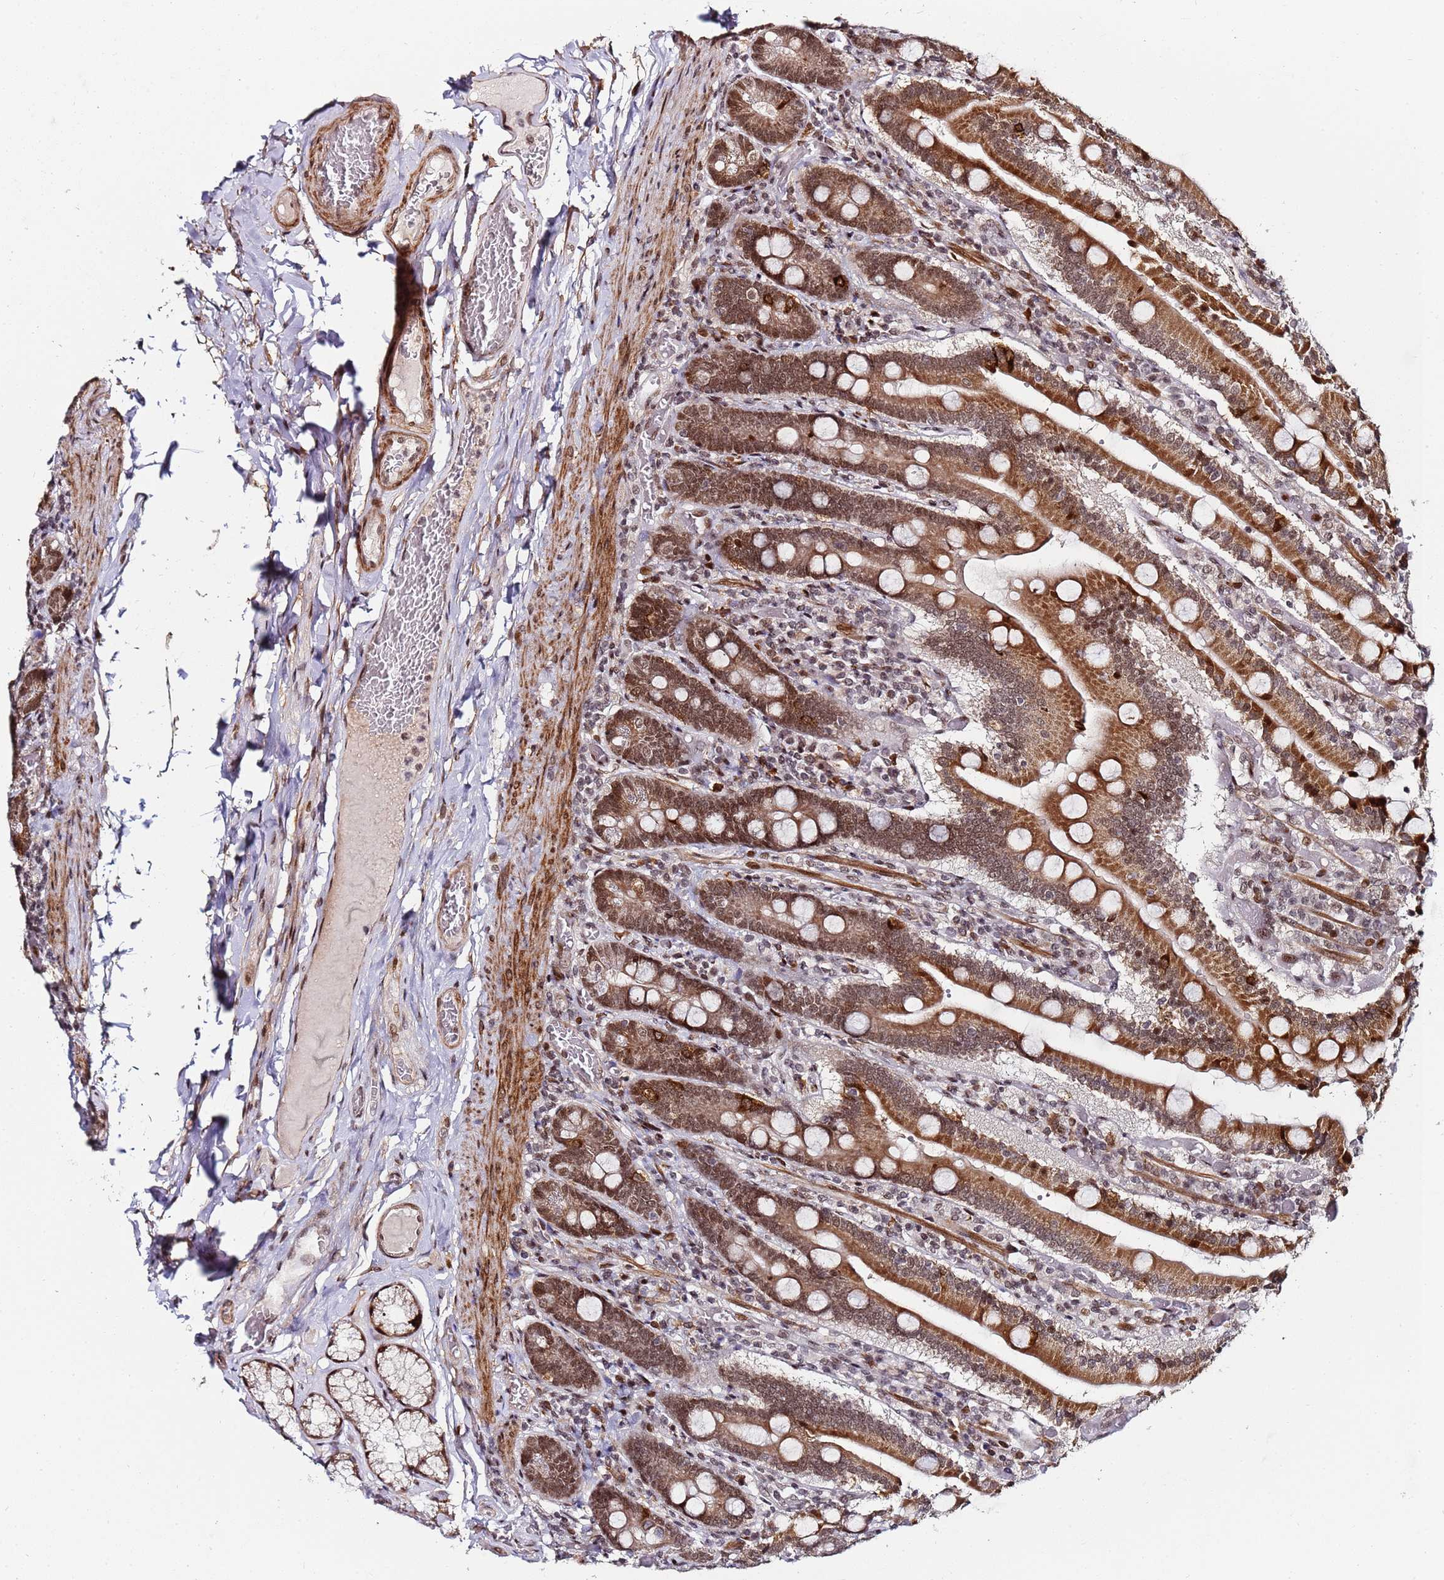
{"staining": {"intensity": "strong", "quantity": ">75%", "location": "cytoplasmic/membranous,nuclear"}, "tissue": "duodenum", "cell_type": "Glandular cells", "image_type": "normal", "snomed": [{"axis": "morphology", "description": "Normal tissue, NOS"}, {"axis": "topography", "description": "Duodenum"}], "caption": "The immunohistochemical stain highlights strong cytoplasmic/membranous,nuclear expression in glandular cells of normal duodenum. (Brightfield microscopy of DAB IHC at high magnification).", "gene": "PPM1H", "patient": {"sex": "female", "age": 62}}